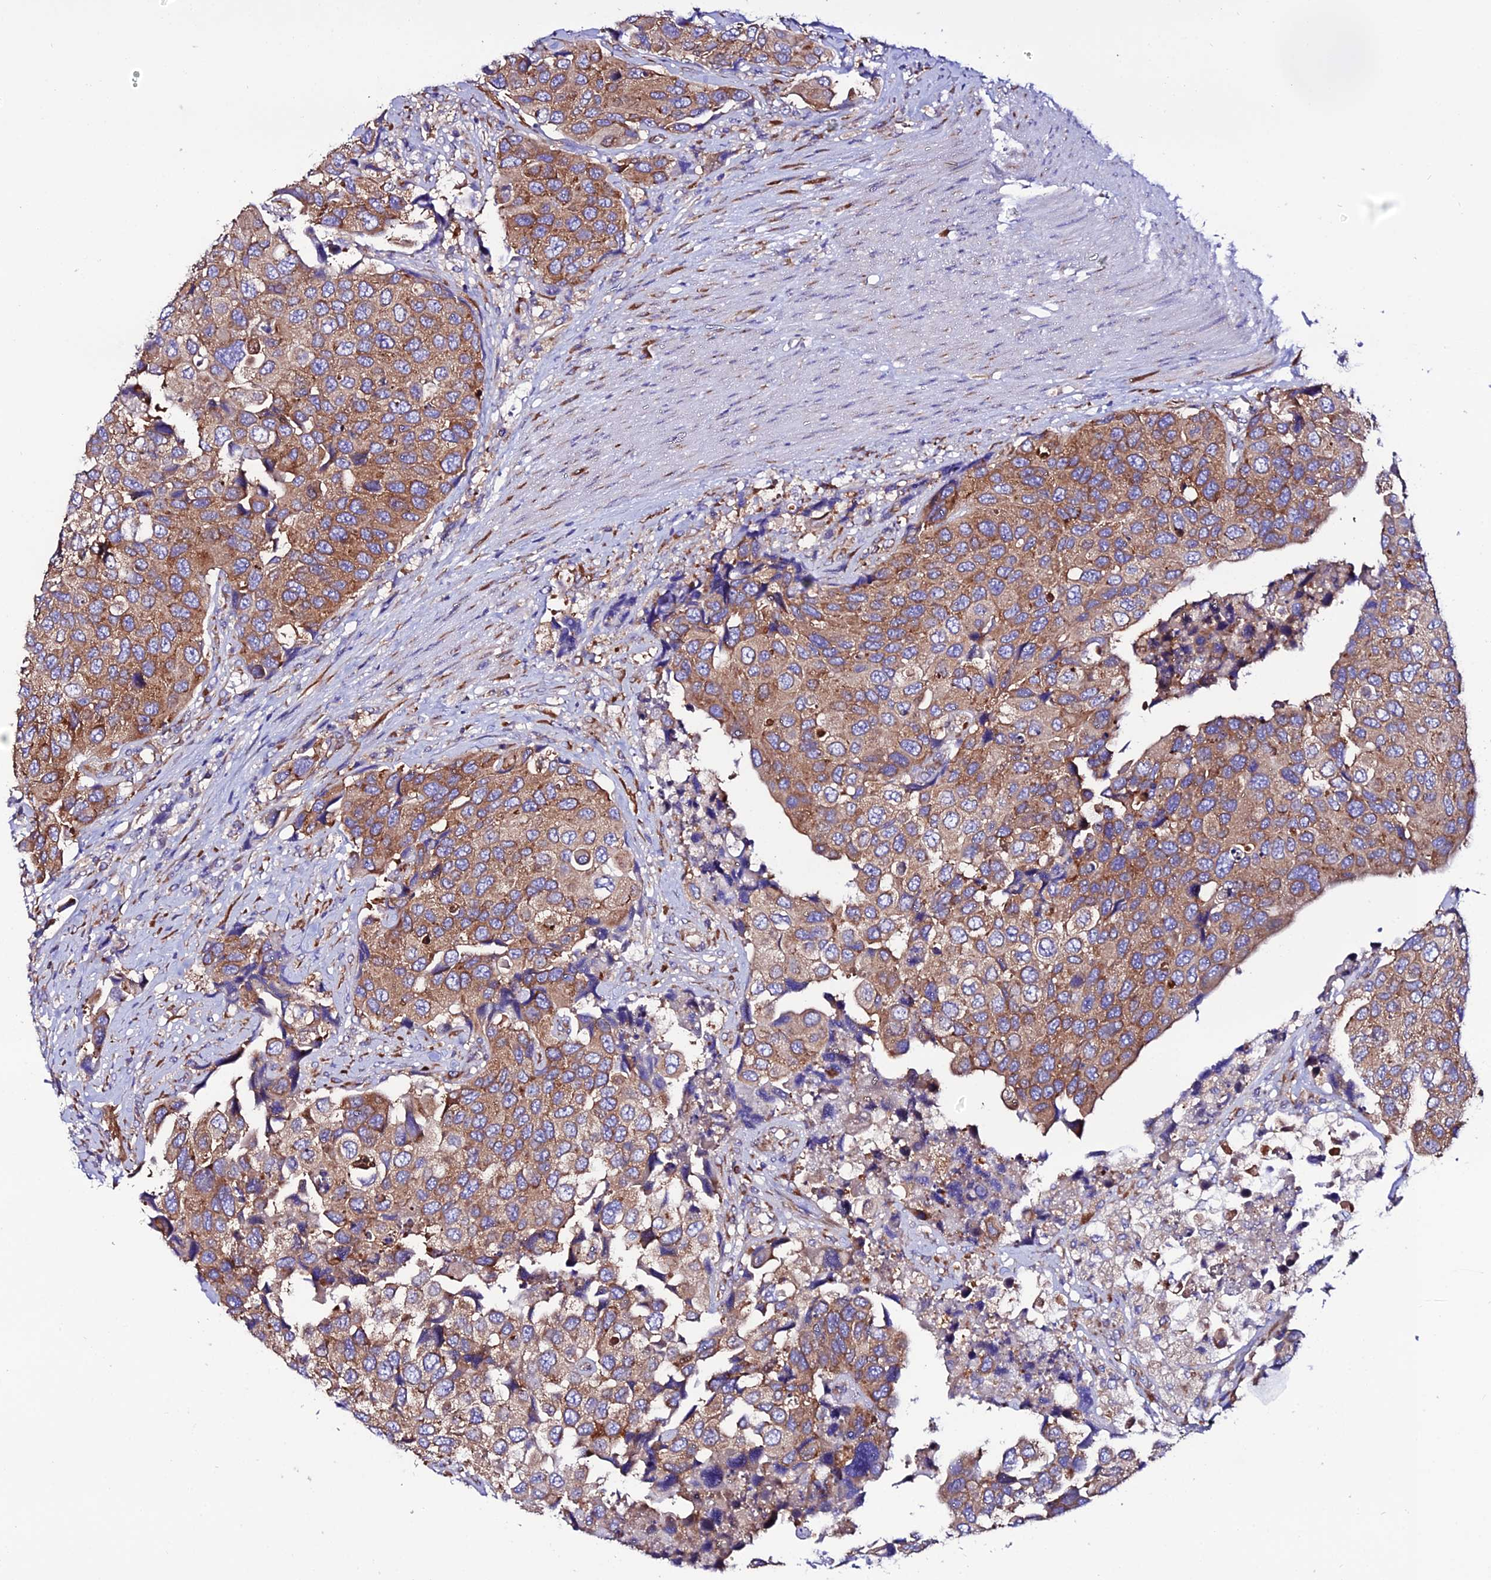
{"staining": {"intensity": "strong", "quantity": ">75%", "location": "cytoplasmic/membranous"}, "tissue": "urothelial cancer", "cell_type": "Tumor cells", "image_type": "cancer", "snomed": [{"axis": "morphology", "description": "Urothelial carcinoma, High grade"}, {"axis": "topography", "description": "Urinary bladder"}], "caption": "Strong cytoplasmic/membranous positivity is seen in about >75% of tumor cells in urothelial cancer. Ihc stains the protein of interest in brown and the nuclei are stained blue.", "gene": "EEF1G", "patient": {"sex": "male", "age": 74}}